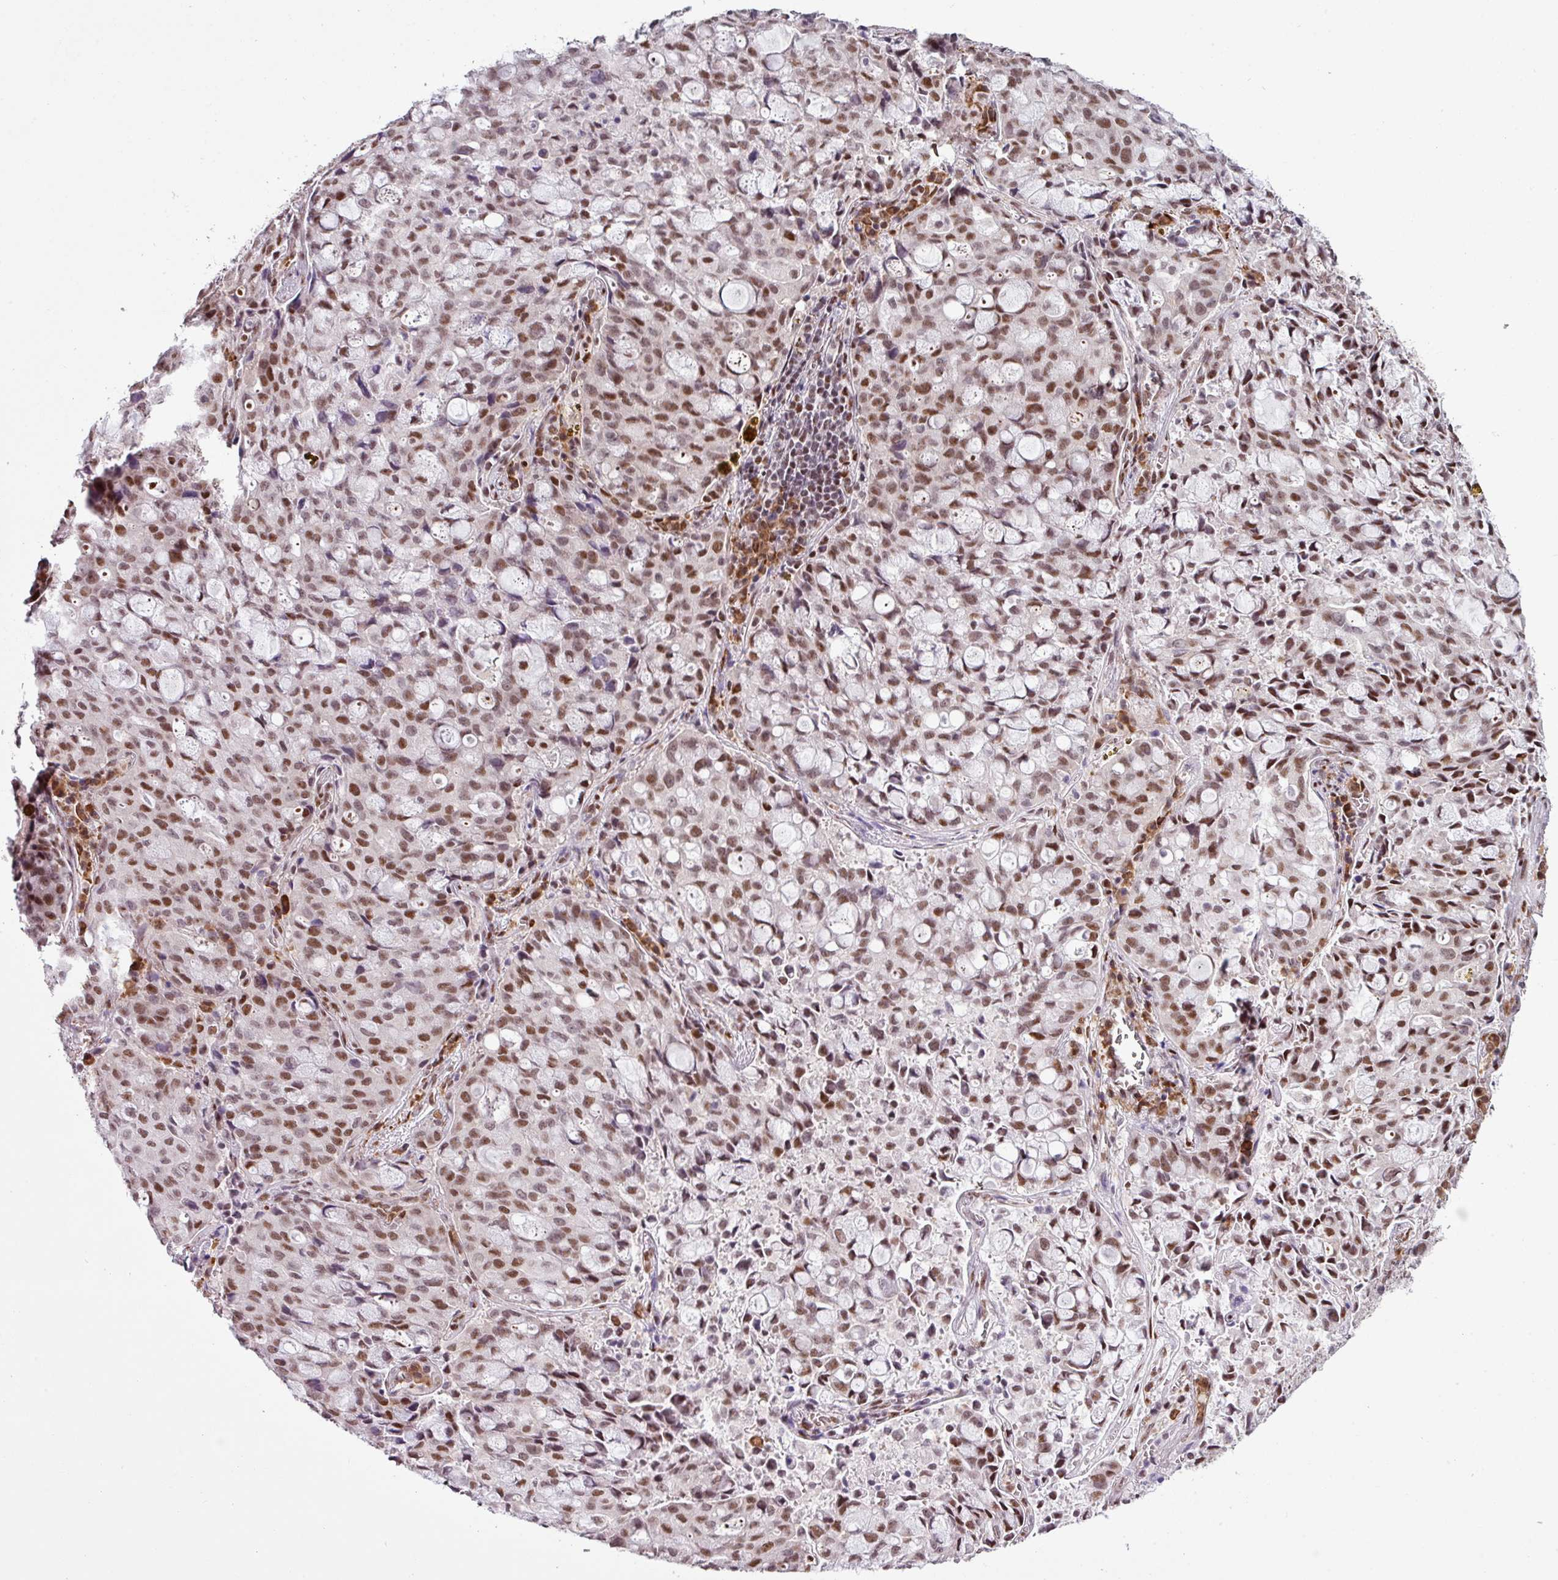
{"staining": {"intensity": "moderate", "quantity": ">75%", "location": "nuclear"}, "tissue": "lung cancer", "cell_type": "Tumor cells", "image_type": "cancer", "snomed": [{"axis": "morphology", "description": "Adenocarcinoma, NOS"}, {"axis": "topography", "description": "Lung"}], "caption": "Adenocarcinoma (lung) tissue displays moderate nuclear positivity in about >75% of tumor cells, visualized by immunohistochemistry.", "gene": "PRDM5", "patient": {"sex": "female", "age": 44}}